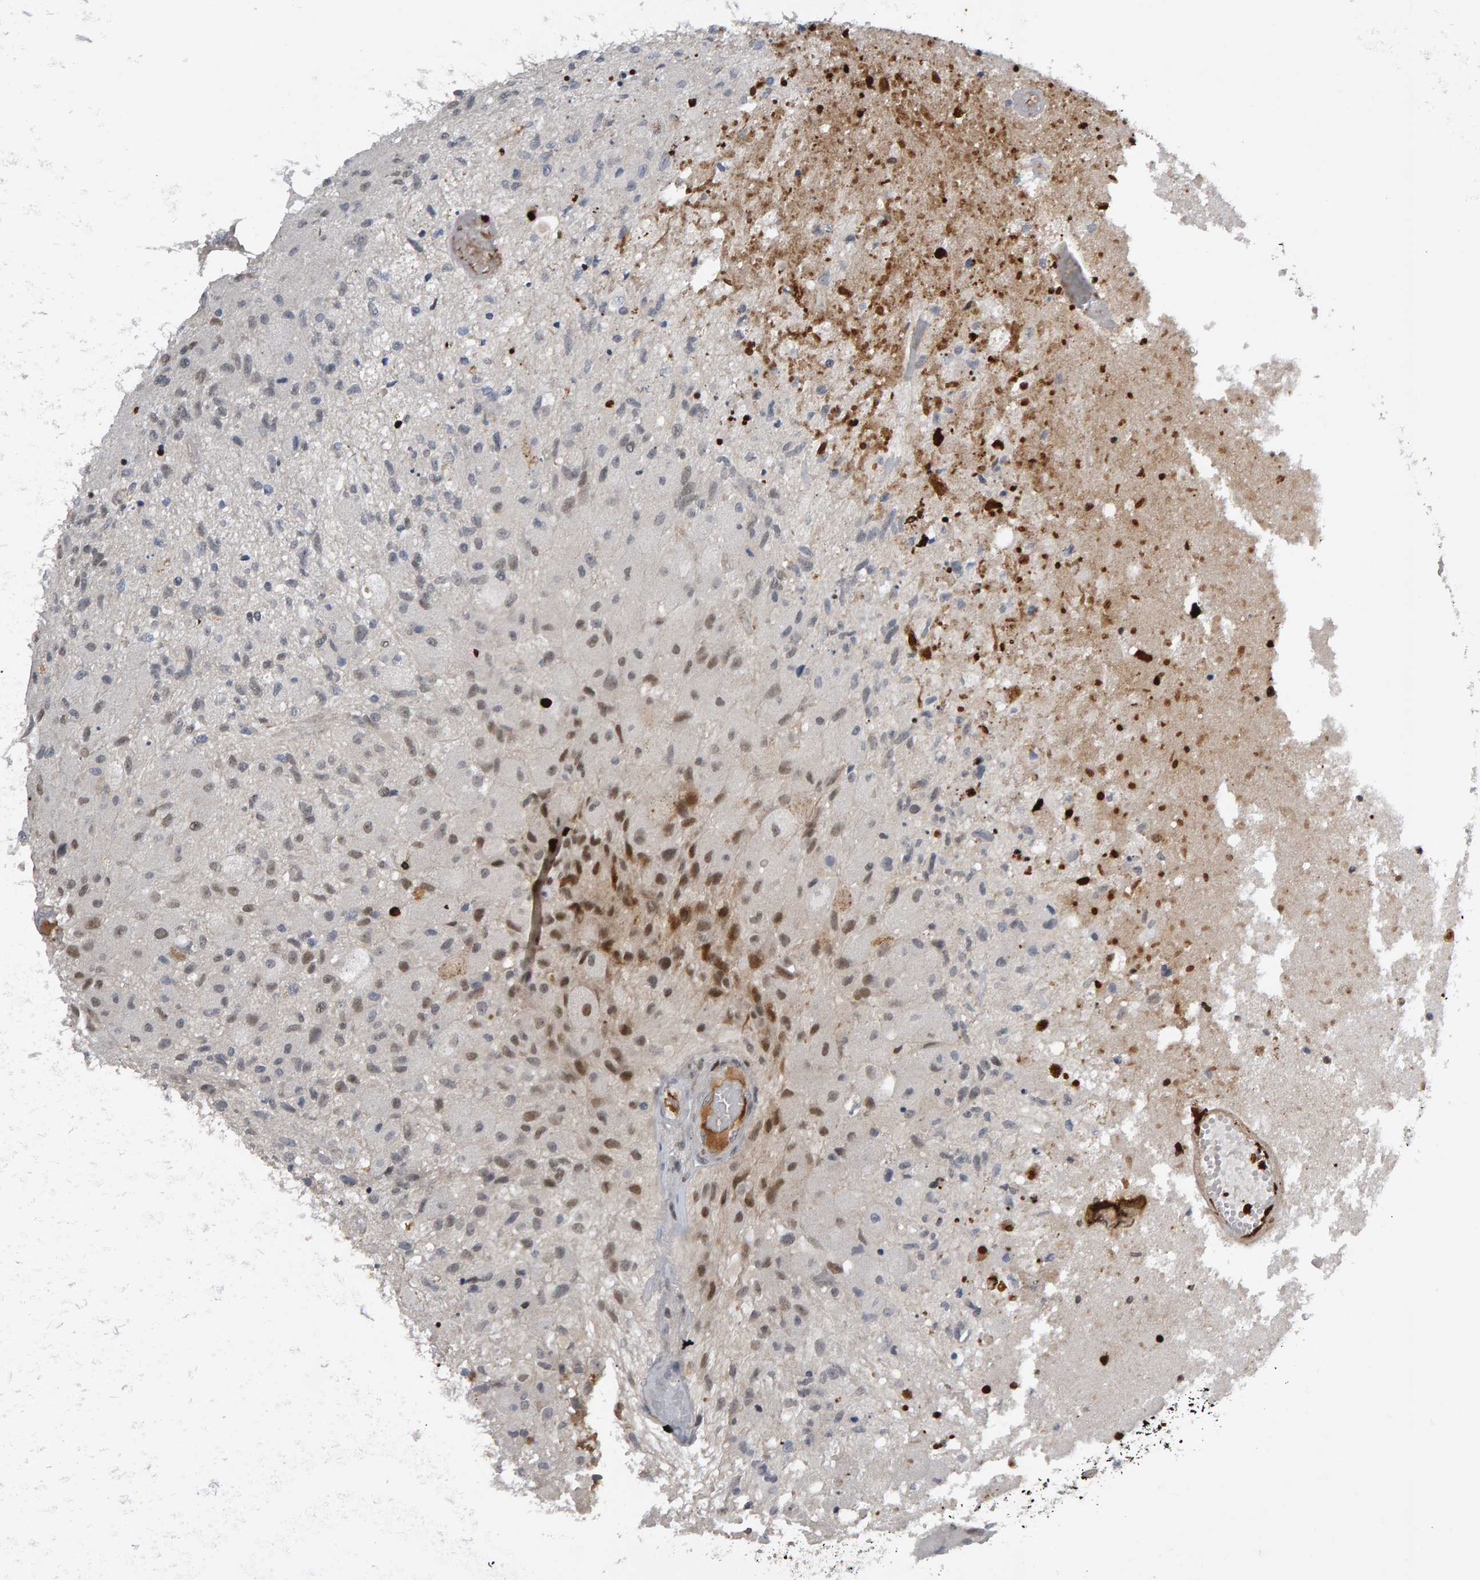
{"staining": {"intensity": "weak", "quantity": "25%-75%", "location": "nuclear"}, "tissue": "glioma", "cell_type": "Tumor cells", "image_type": "cancer", "snomed": [{"axis": "morphology", "description": "Normal tissue, NOS"}, {"axis": "morphology", "description": "Glioma, malignant, High grade"}, {"axis": "topography", "description": "Cerebral cortex"}], "caption": "A micrograph showing weak nuclear staining in approximately 25%-75% of tumor cells in high-grade glioma (malignant), as visualized by brown immunohistochemical staining.", "gene": "IPO8", "patient": {"sex": "male", "age": 77}}